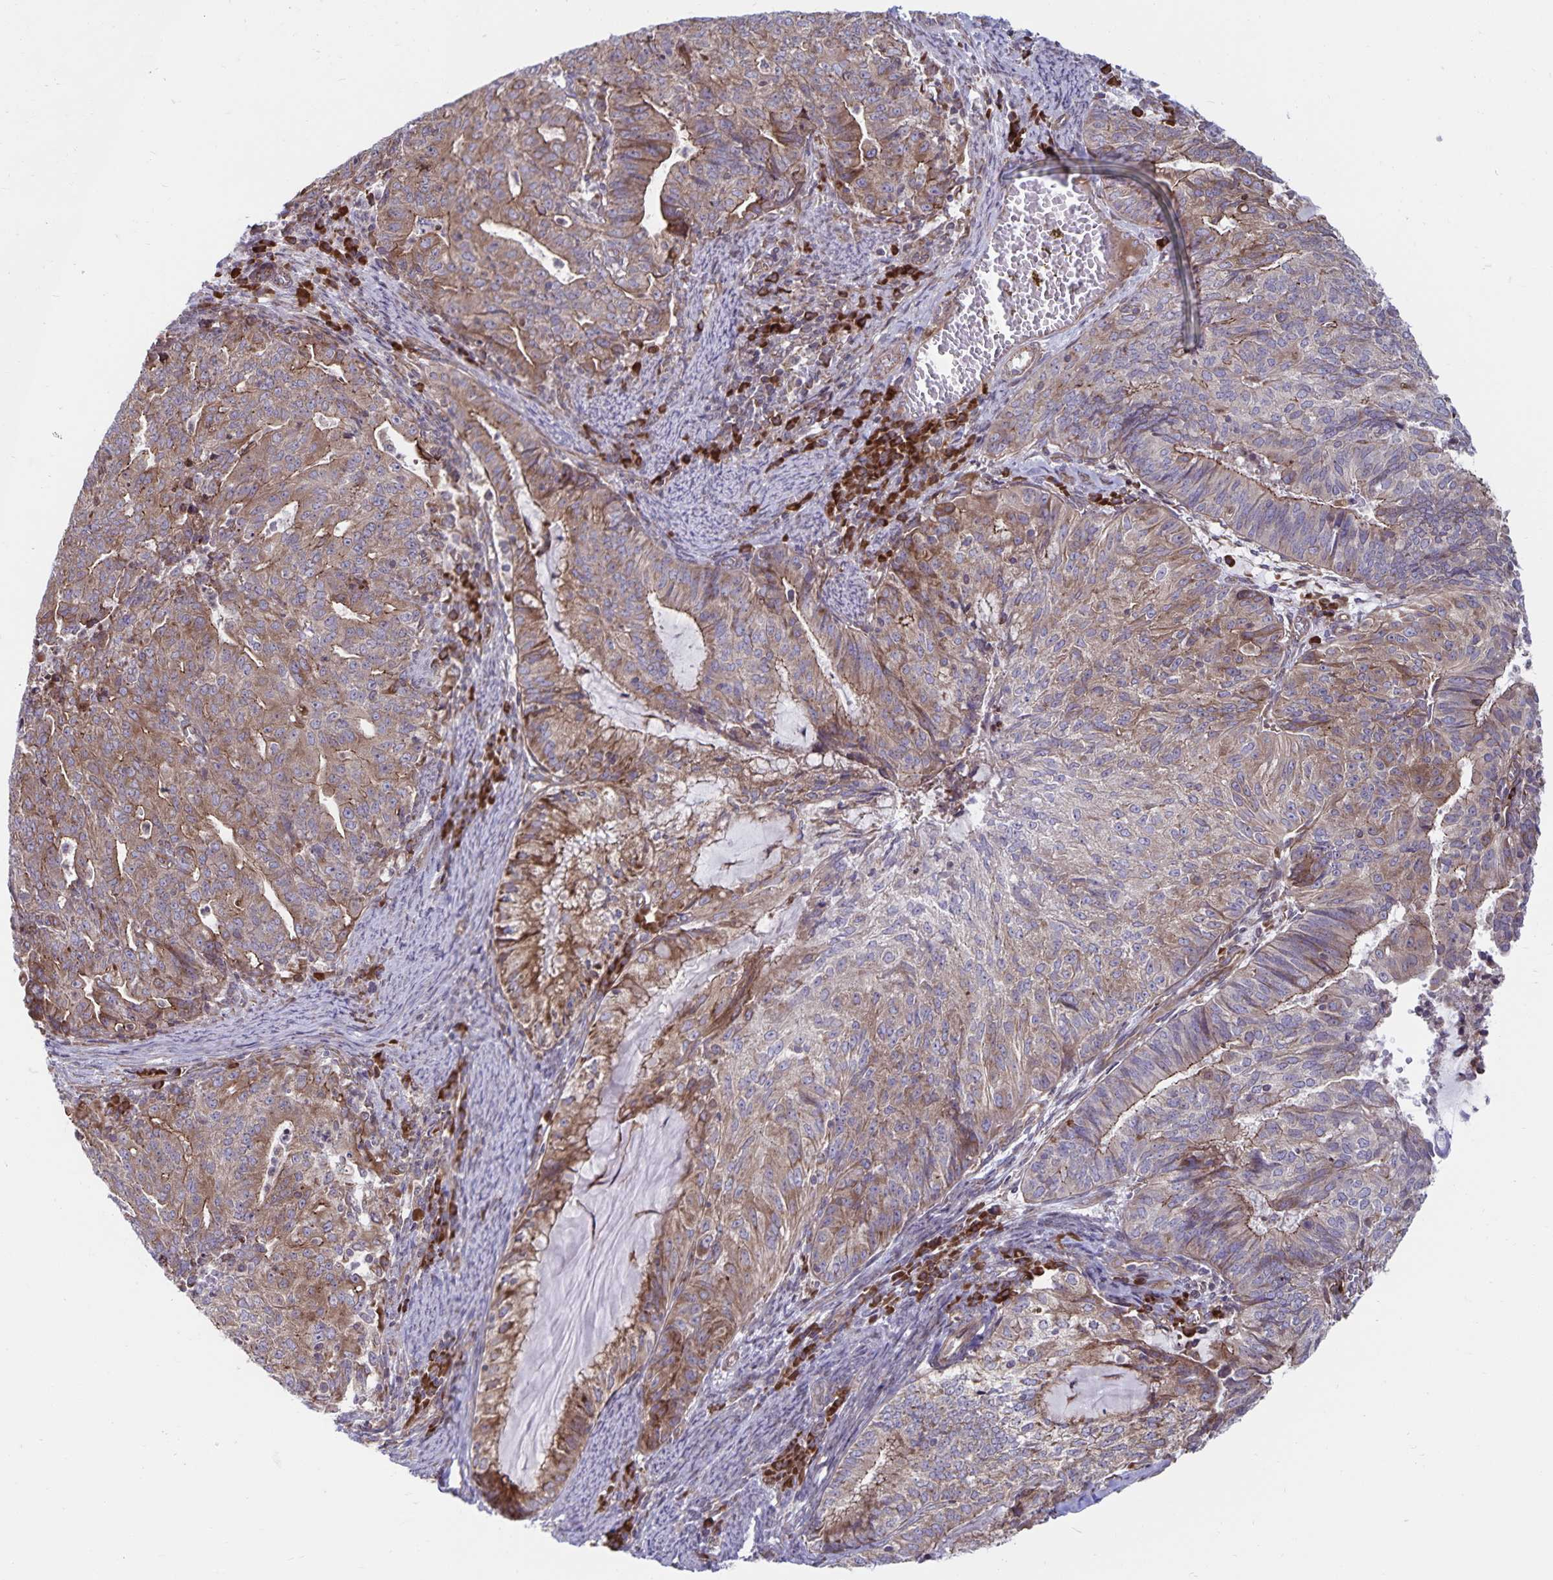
{"staining": {"intensity": "moderate", "quantity": ">75%", "location": "cytoplasmic/membranous"}, "tissue": "endometrial cancer", "cell_type": "Tumor cells", "image_type": "cancer", "snomed": [{"axis": "morphology", "description": "Adenocarcinoma, NOS"}, {"axis": "topography", "description": "Endometrium"}], "caption": "Protein staining of endometrial cancer tissue displays moderate cytoplasmic/membranous positivity in about >75% of tumor cells.", "gene": "SEC62", "patient": {"sex": "female", "age": 82}}